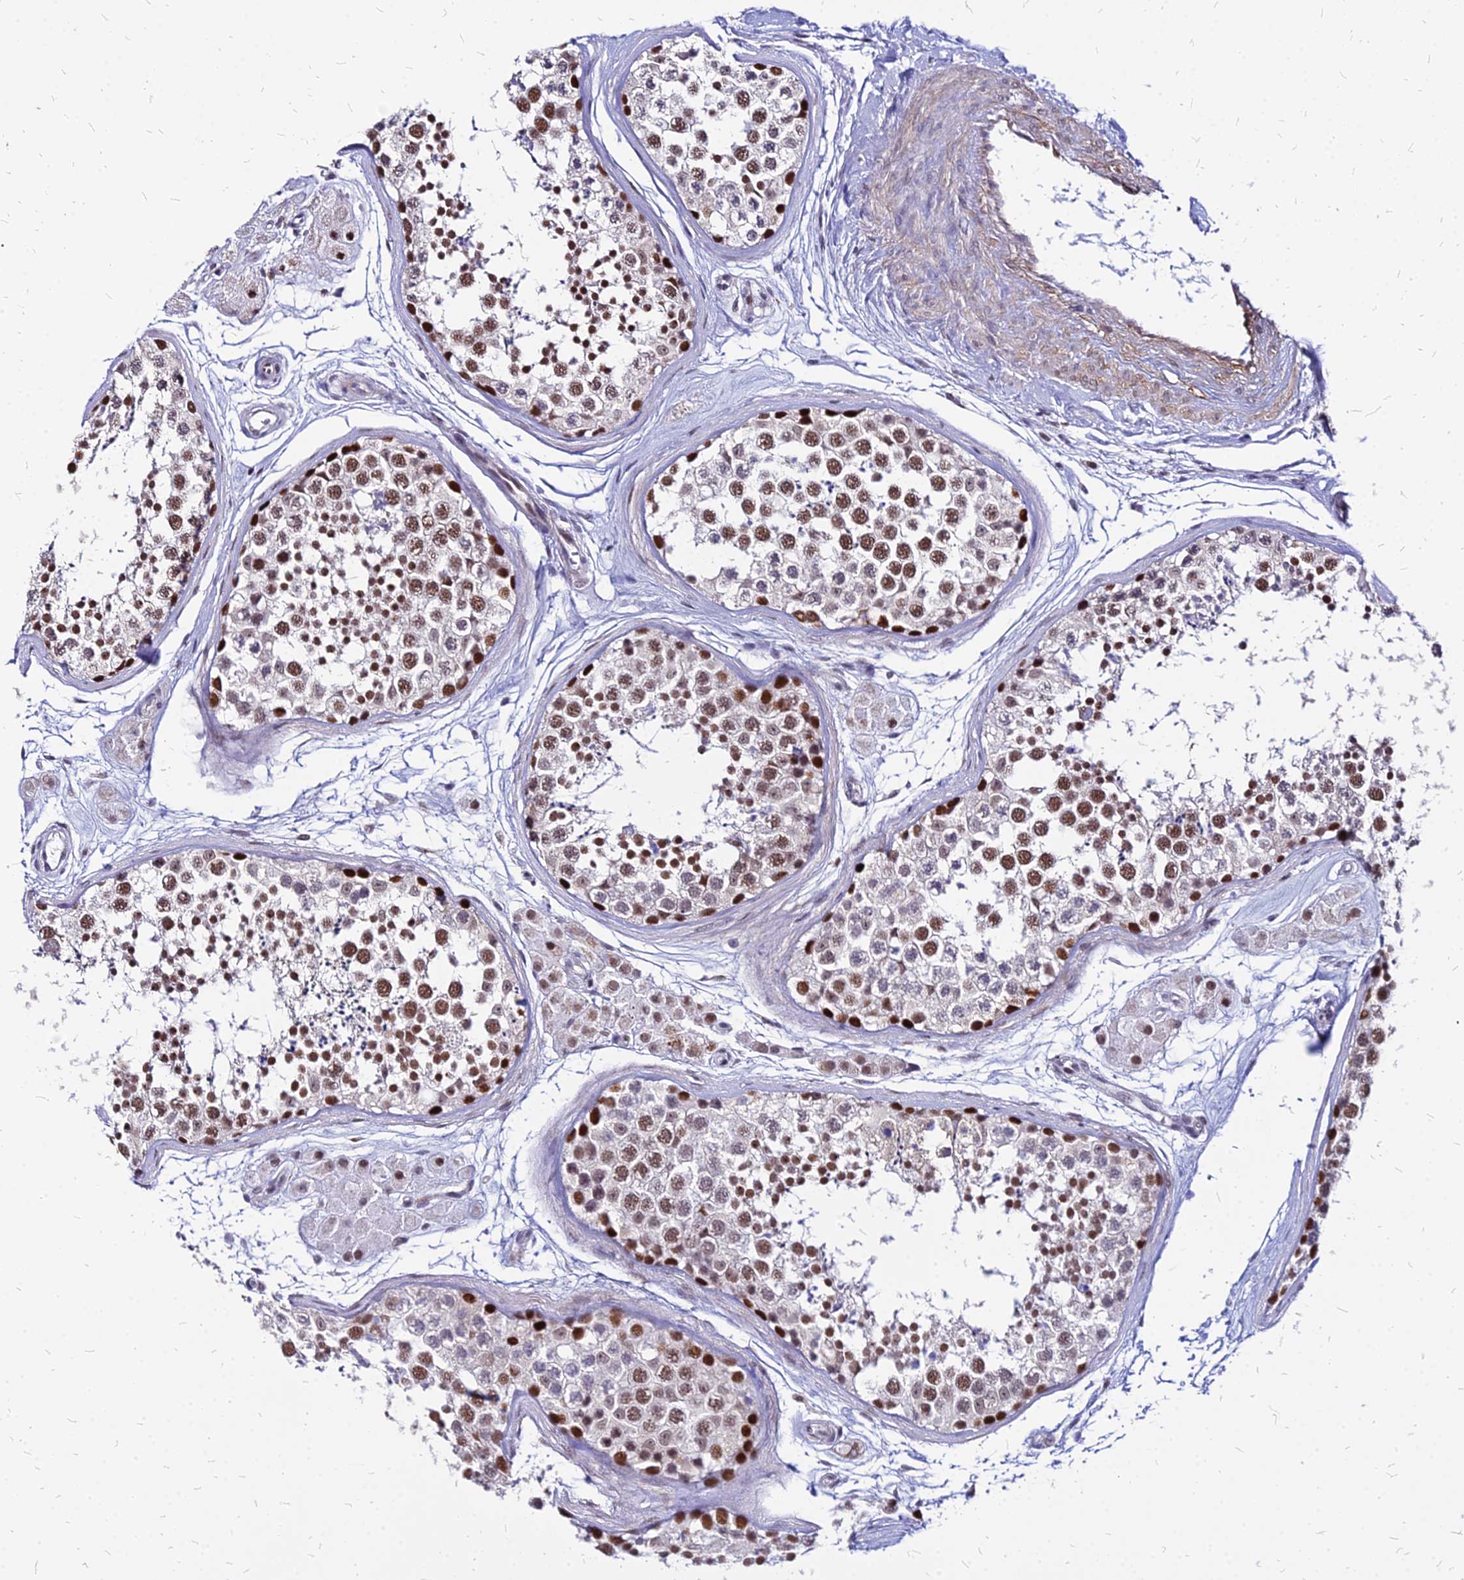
{"staining": {"intensity": "moderate", "quantity": ">75%", "location": "nuclear"}, "tissue": "testis", "cell_type": "Cells in seminiferous ducts", "image_type": "normal", "snomed": [{"axis": "morphology", "description": "Normal tissue, NOS"}, {"axis": "topography", "description": "Testis"}], "caption": "IHC micrograph of benign testis stained for a protein (brown), which displays medium levels of moderate nuclear positivity in about >75% of cells in seminiferous ducts.", "gene": "FDX2", "patient": {"sex": "male", "age": 56}}